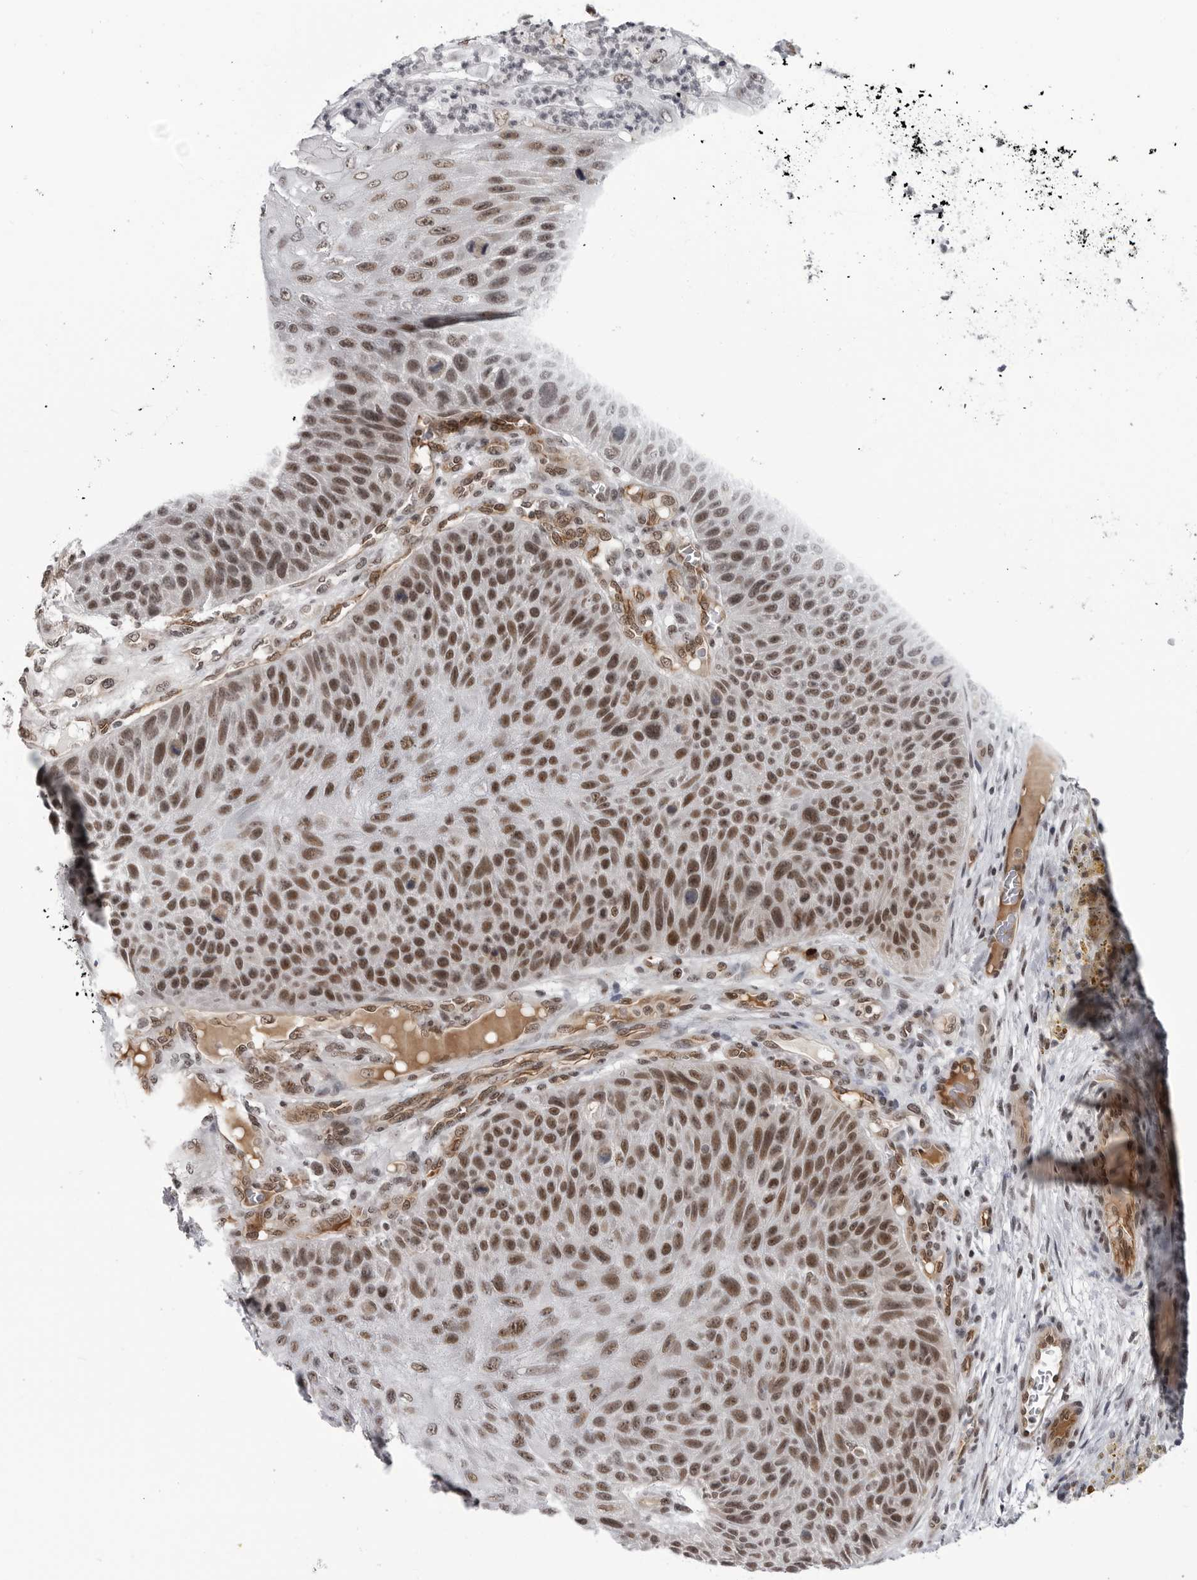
{"staining": {"intensity": "moderate", "quantity": ">75%", "location": "nuclear"}, "tissue": "skin cancer", "cell_type": "Tumor cells", "image_type": "cancer", "snomed": [{"axis": "morphology", "description": "Squamous cell carcinoma, NOS"}, {"axis": "topography", "description": "Skin"}], "caption": "About >75% of tumor cells in skin cancer display moderate nuclear protein positivity as visualized by brown immunohistochemical staining.", "gene": "RNF26", "patient": {"sex": "female", "age": 88}}